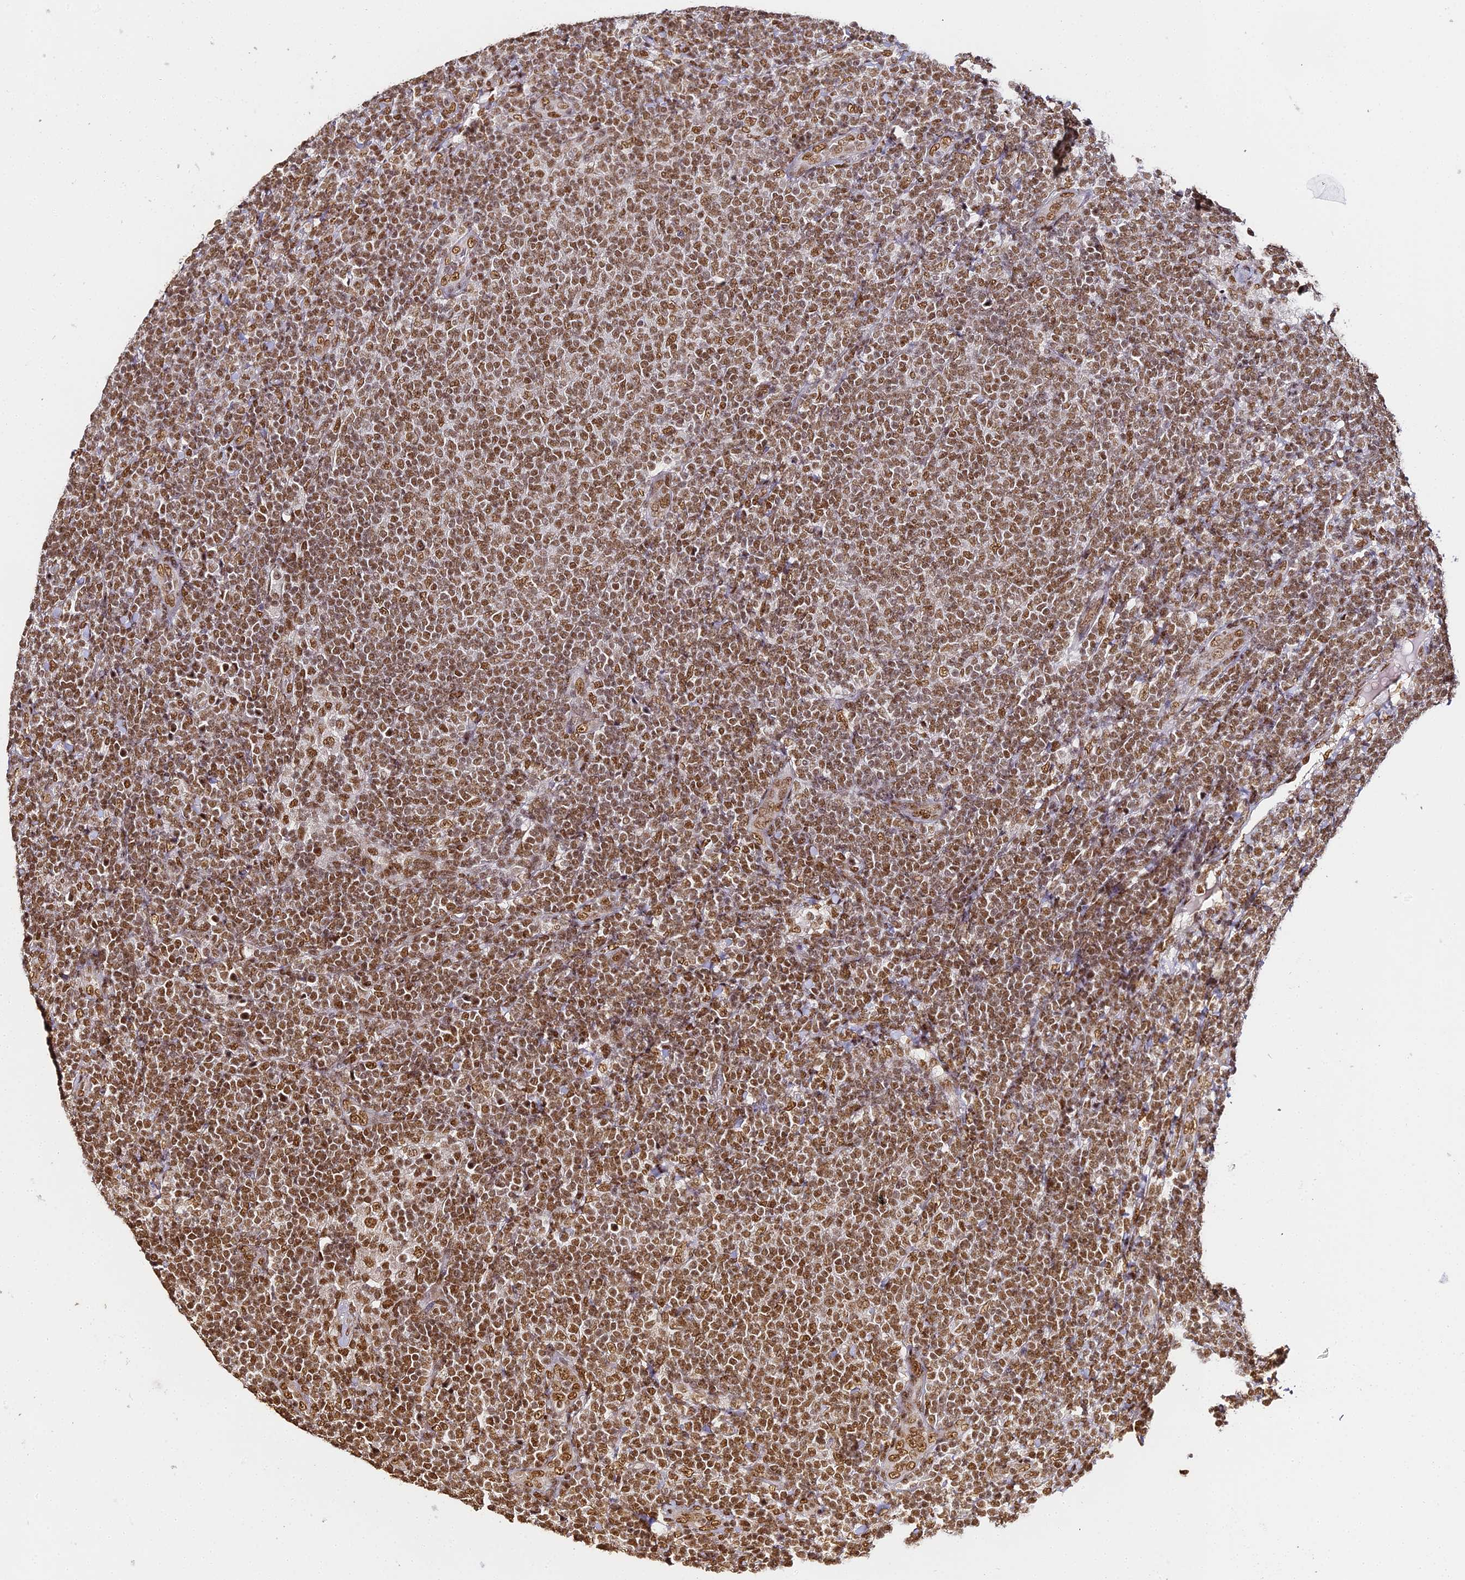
{"staining": {"intensity": "moderate", "quantity": ">75%", "location": "nuclear"}, "tissue": "lymphoma", "cell_type": "Tumor cells", "image_type": "cancer", "snomed": [{"axis": "morphology", "description": "Malignant lymphoma, non-Hodgkin's type, Low grade"}, {"axis": "topography", "description": "Lymph node"}], "caption": "Low-grade malignant lymphoma, non-Hodgkin's type tissue displays moderate nuclear expression in about >75% of tumor cells", "gene": "HNRNPA1", "patient": {"sex": "male", "age": 66}}